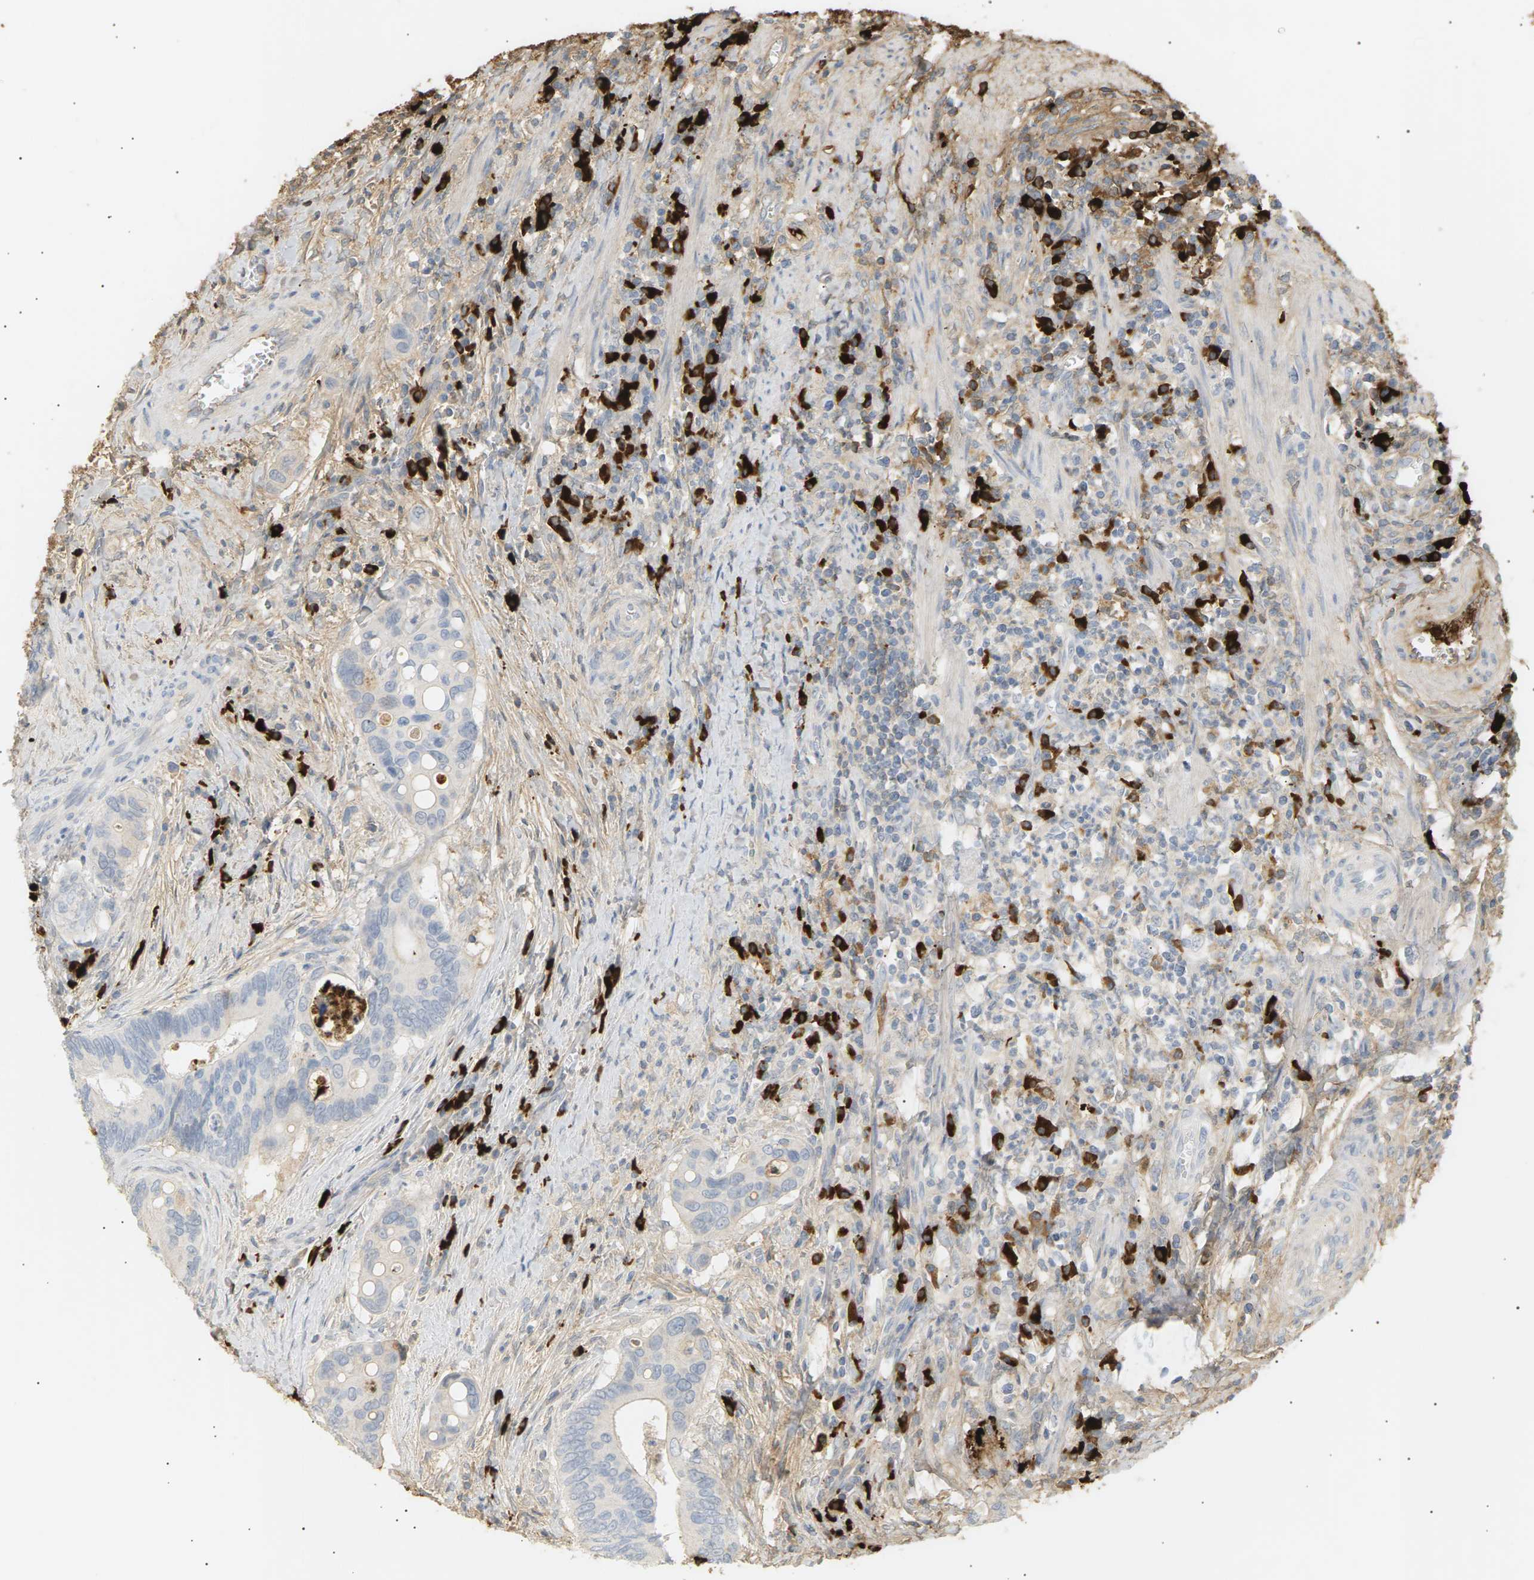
{"staining": {"intensity": "weak", "quantity": "<25%", "location": "cytoplasmic/membranous"}, "tissue": "colorectal cancer", "cell_type": "Tumor cells", "image_type": "cancer", "snomed": [{"axis": "morphology", "description": "Inflammation, NOS"}, {"axis": "morphology", "description": "Adenocarcinoma, NOS"}, {"axis": "topography", "description": "Colon"}], "caption": "Immunohistochemistry (IHC) histopathology image of human colorectal cancer stained for a protein (brown), which exhibits no expression in tumor cells.", "gene": "IGLC3", "patient": {"sex": "male", "age": 72}}